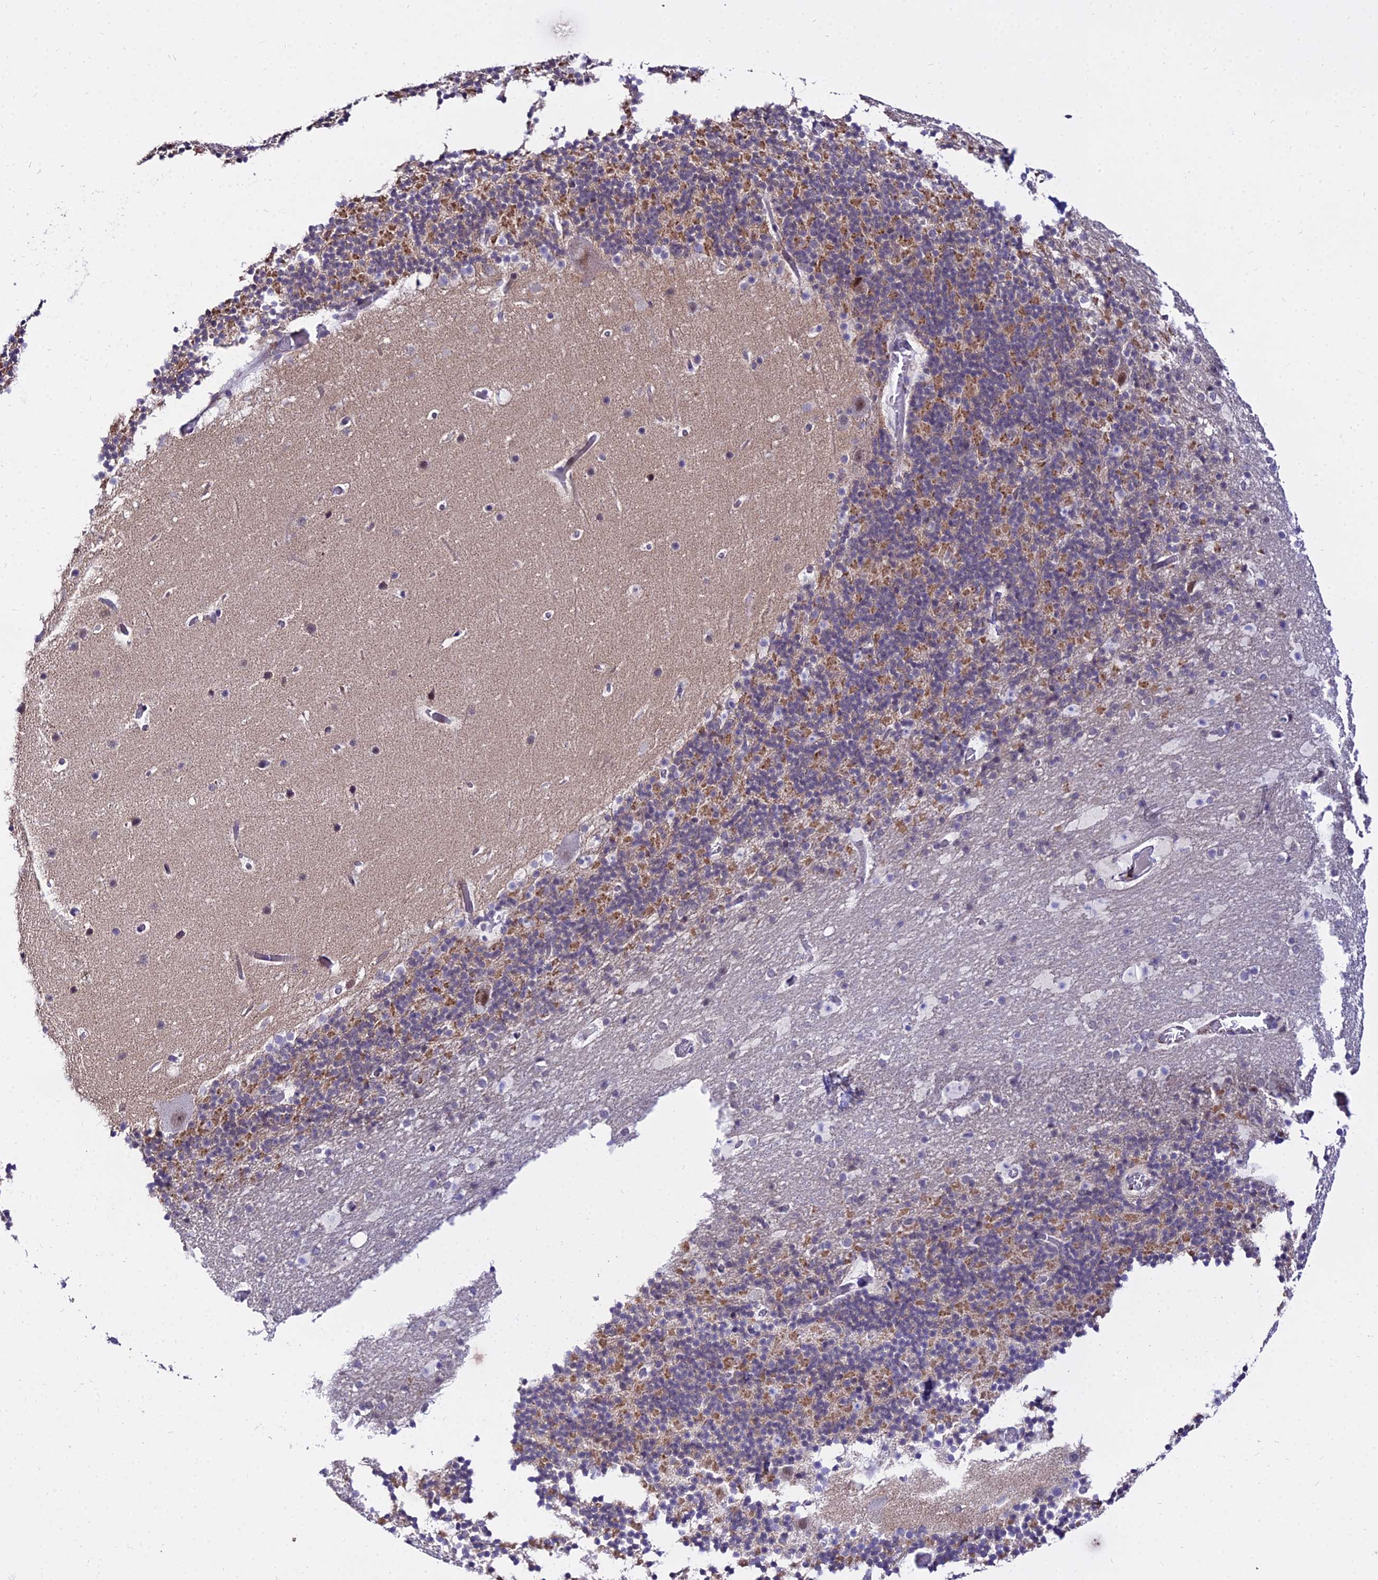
{"staining": {"intensity": "moderate", "quantity": "25%-75%", "location": "cytoplasmic/membranous"}, "tissue": "cerebellum", "cell_type": "Cells in granular layer", "image_type": "normal", "snomed": [{"axis": "morphology", "description": "Normal tissue, NOS"}, {"axis": "topography", "description": "Cerebellum"}], "caption": "DAB (3,3'-diaminobenzidine) immunohistochemical staining of normal human cerebellum shows moderate cytoplasmic/membranous protein staining in about 25%-75% of cells in granular layer. The staining is performed using DAB brown chromogen to label protein expression. The nuclei are counter-stained blue using hematoxylin.", "gene": "C6orf163", "patient": {"sex": "male", "age": 57}}